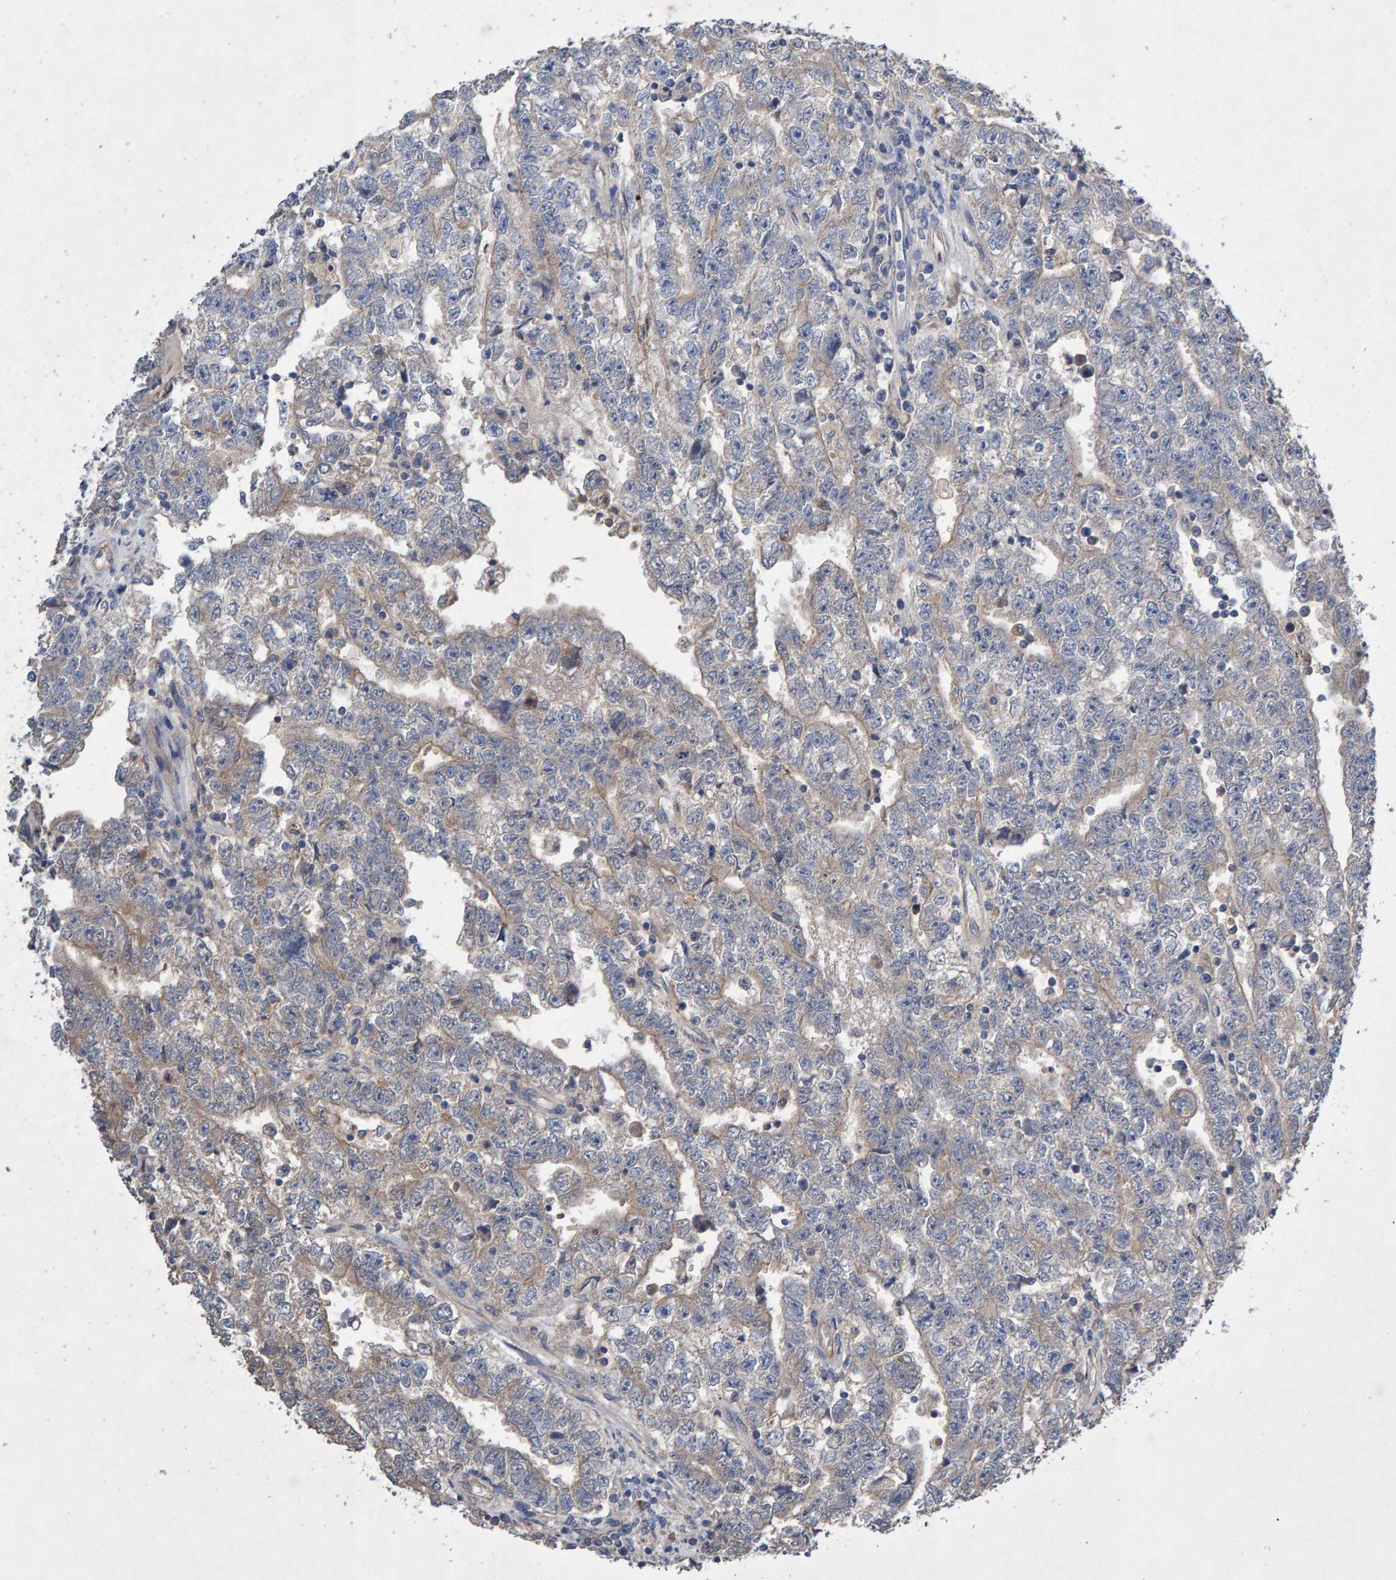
{"staining": {"intensity": "weak", "quantity": "<25%", "location": "cytoplasmic/membranous"}, "tissue": "testis cancer", "cell_type": "Tumor cells", "image_type": "cancer", "snomed": [{"axis": "morphology", "description": "Carcinoma, Embryonal, NOS"}, {"axis": "topography", "description": "Testis"}], "caption": "DAB (3,3'-diaminobenzidine) immunohistochemical staining of embryonal carcinoma (testis) displays no significant positivity in tumor cells. (DAB (3,3'-diaminobenzidine) IHC with hematoxylin counter stain).", "gene": "EFR3A", "patient": {"sex": "male", "age": 25}}